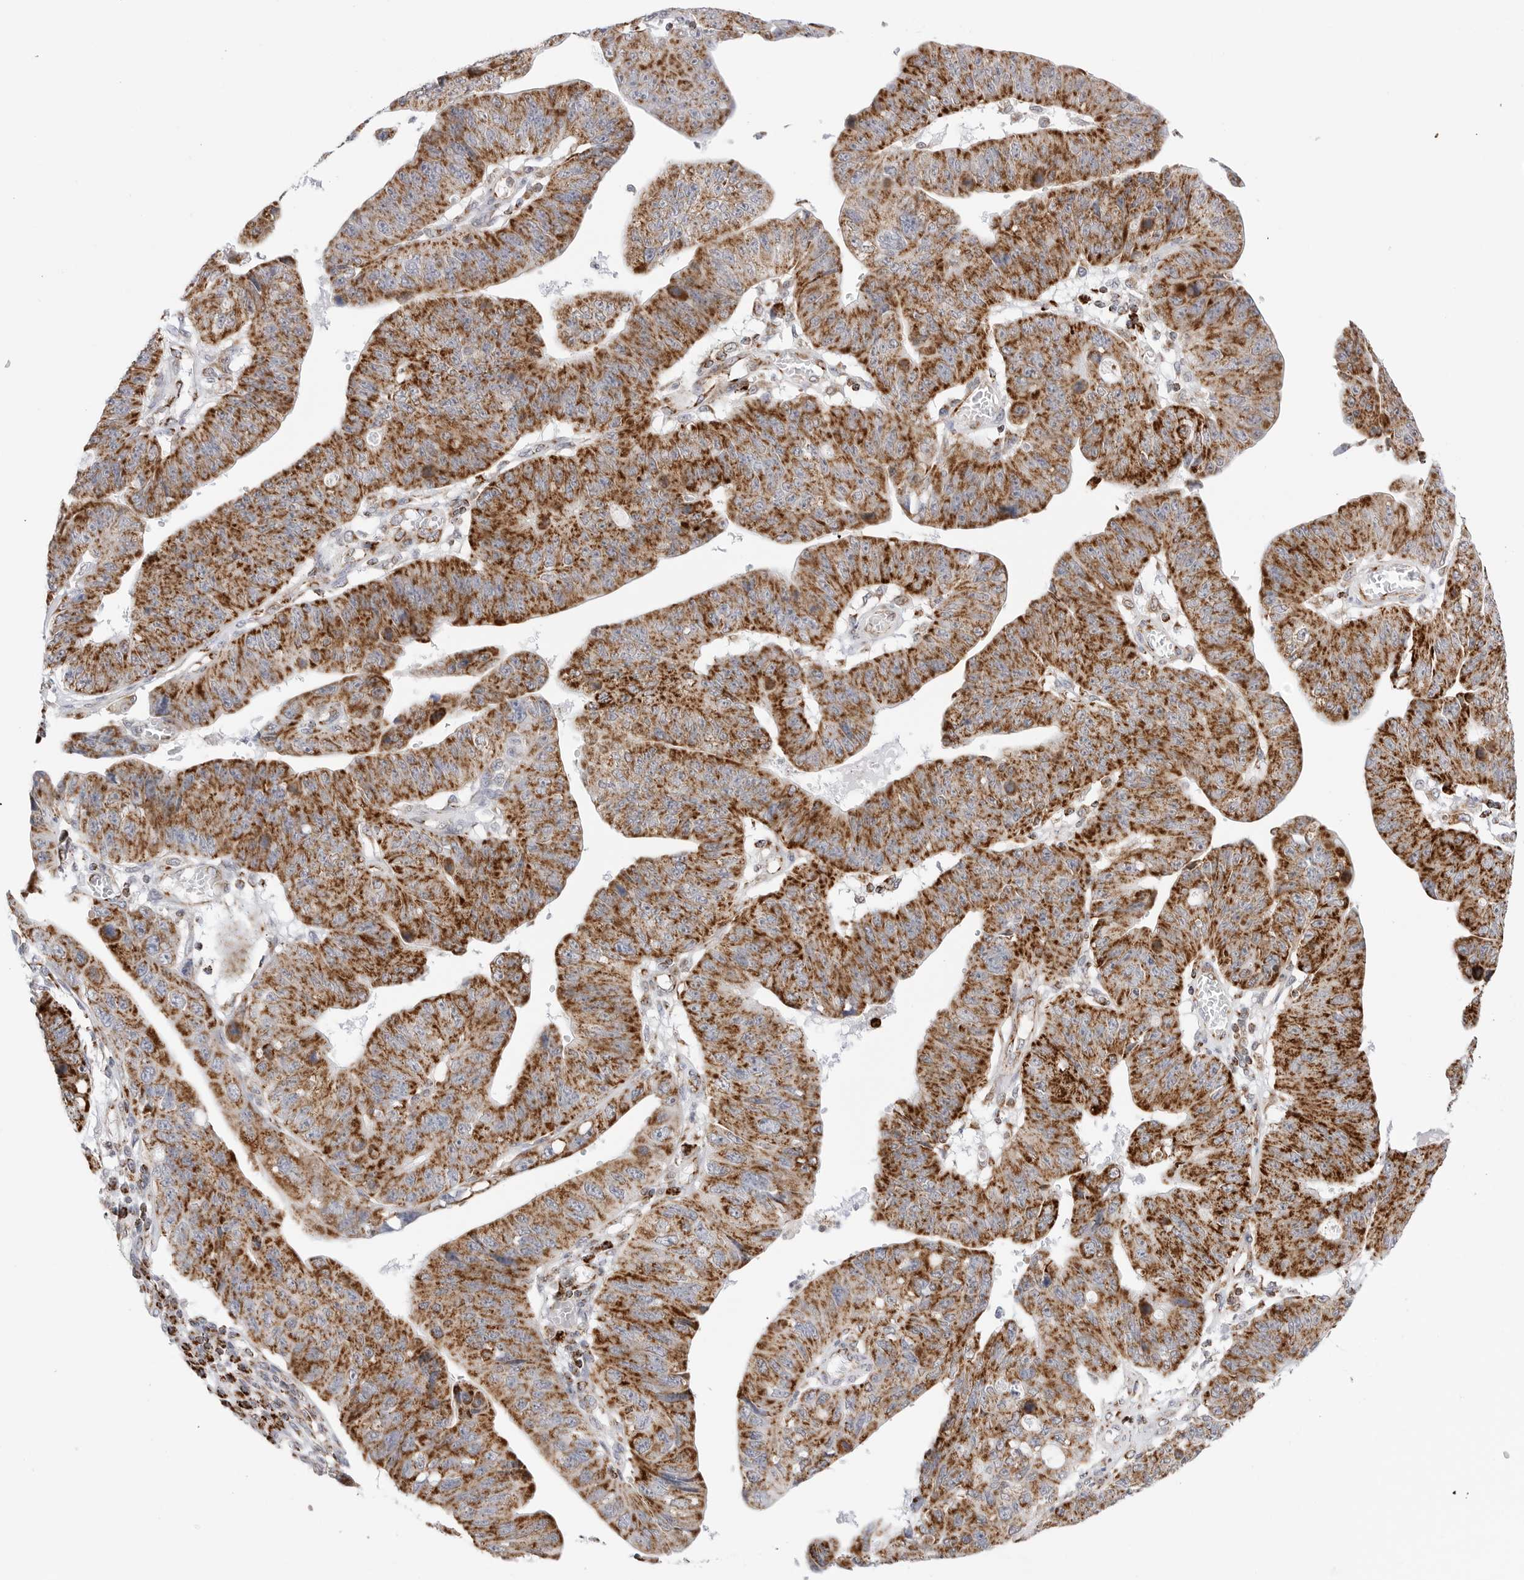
{"staining": {"intensity": "strong", "quantity": ">75%", "location": "cytoplasmic/membranous"}, "tissue": "stomach cancer", "cell_type": "Tumor cells", "image_type": "cancer", "snomed": [{"axis": "morphology", "description": "Adenocarcinoma, NOS"}, {"axis": "topography", "description": "Stomach"}], "caption": "Stomach cancer (adenocarcinoma) tissue demonstrates strong cytoplasmic/membranous positivity in approximately >75% of tumor cells The protein is shown in brown color, while the nuclei are stained blue.", "gene": "ATP5IF1", "patient": {"sex": "male", "age": 59}}